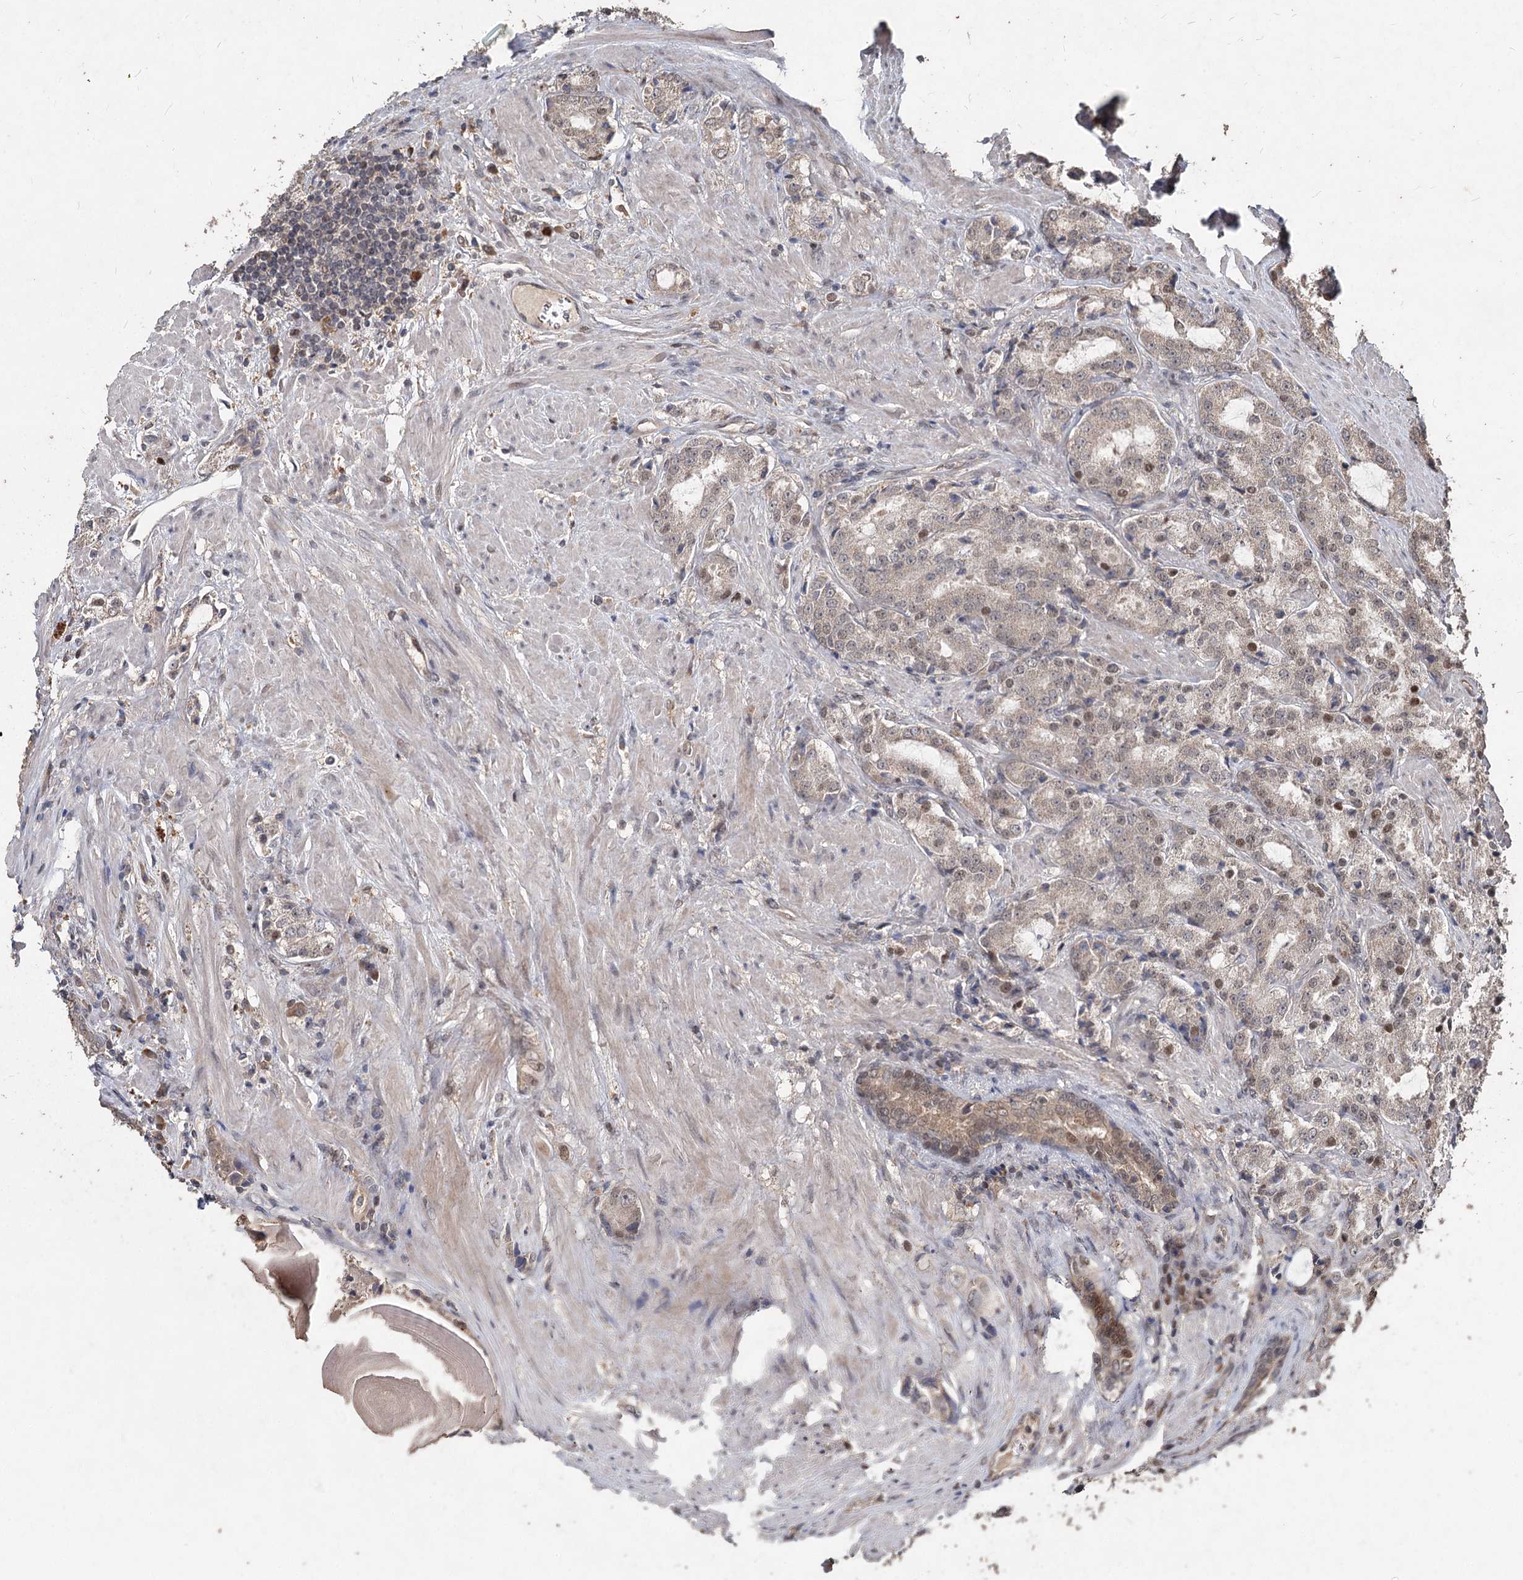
{"staining": {"intensity": "moderate", "quantity": "<25%", "location": "nuclear"}, "tissue": "prostate cancer", "cell_type": "Tumor cells", "image_type": "cancer", "snomed": [{"axis": "morphology", "description": "Adenocarcinoma, High grade"}, {"axis": "topography", "description": "Prostate"}], "caption": "A brown stain highlights moderate nuclear staining of a protein in high-grade adenocarcinoma (prostate) tumor cells. (brown staining indicates protein expression, while blue staining denotes nuclei).", "gene": "FBXO7", "patient": {"sex": "male", "age": 66}}